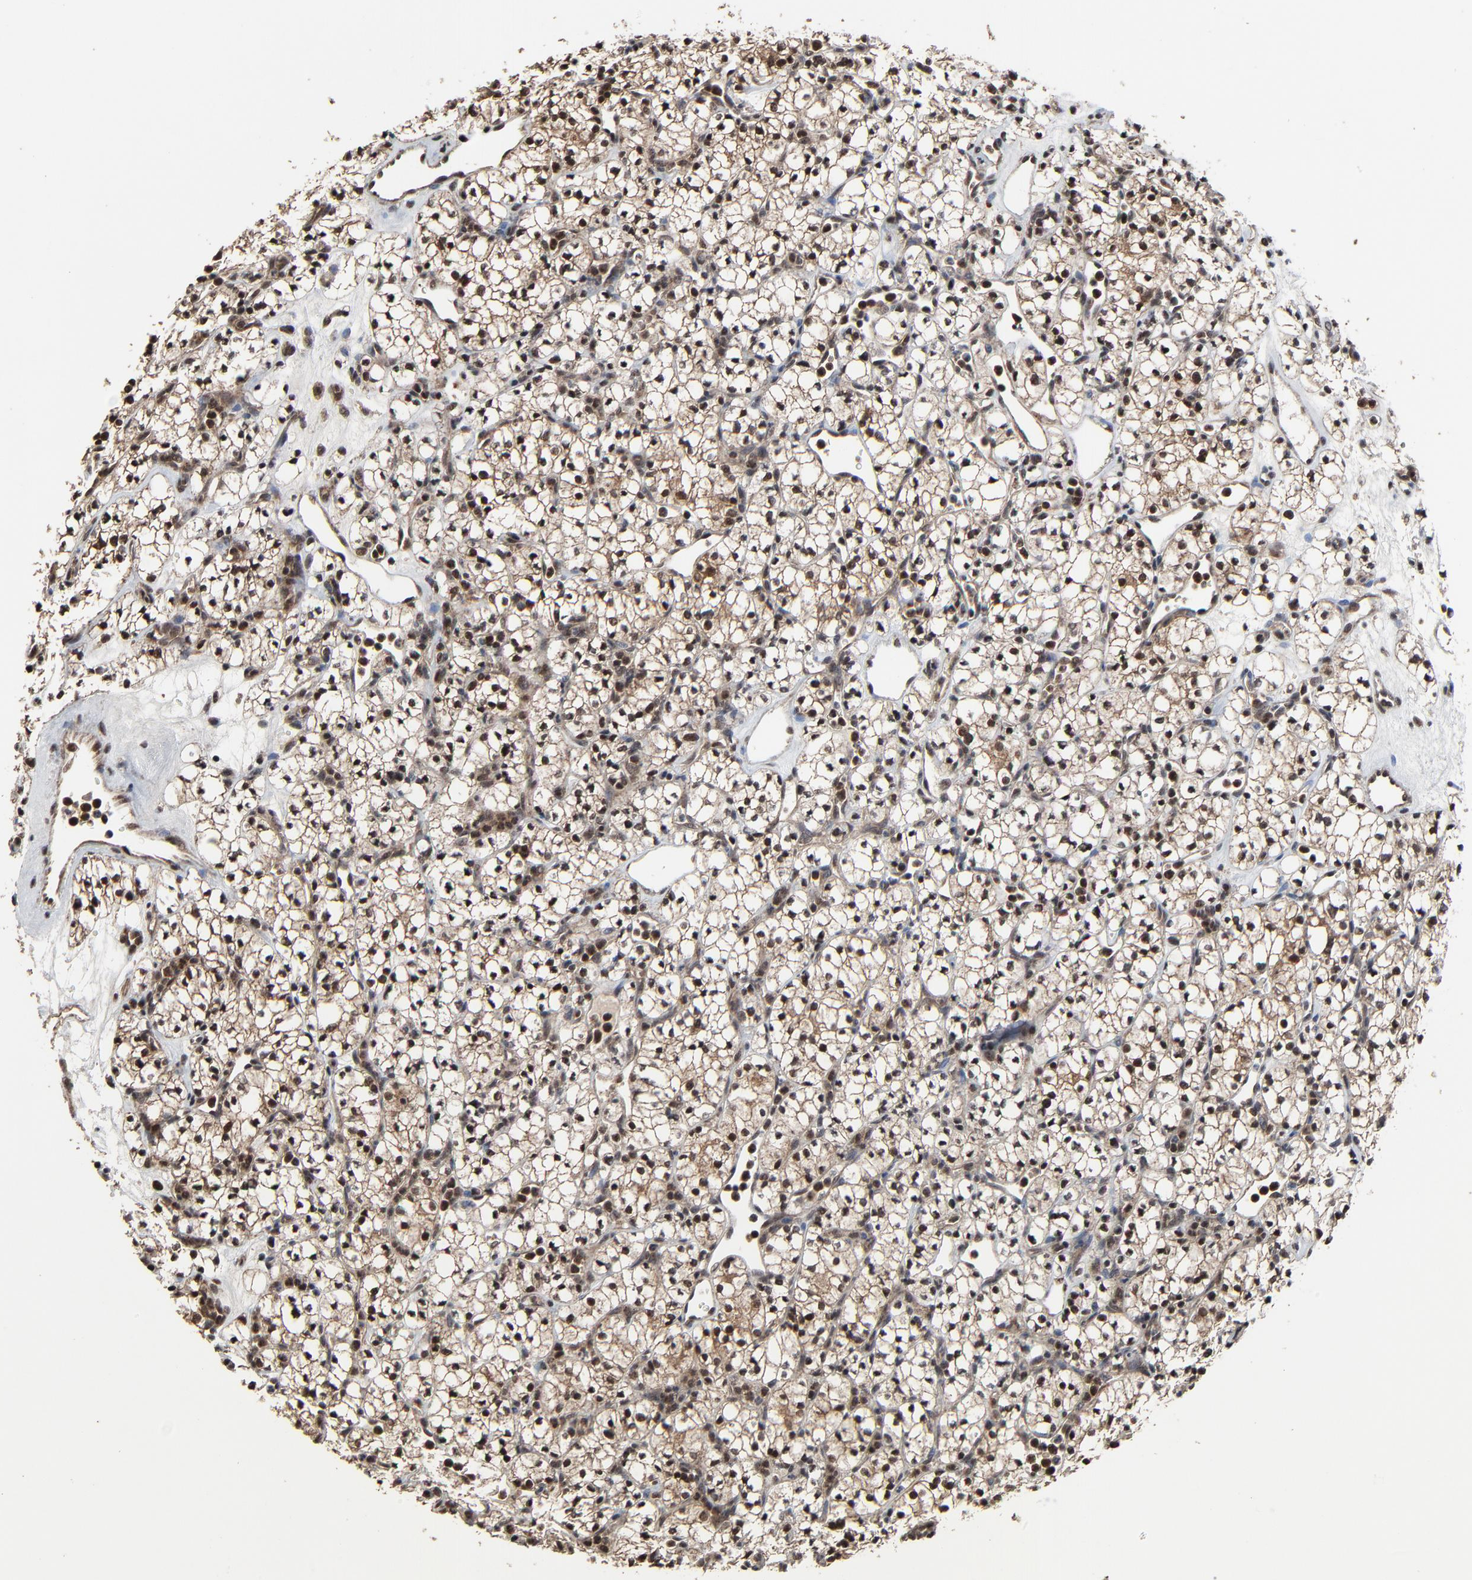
{"staining": {"intensity": "weak", "quantity": "25%-75%", "location": "cytoplasmic/membranous,nuclear"}, "tissue": "renal cancer", "cell_type": "Tumor cells", "image_type": "cancer", "snomed": [{"axis": "morphology", "description": "Adenocarcinoma, NOS"}, {"axis": "topography", "description": "Kidney"}], "caption": "Protein staining of renal adenocarcinoma tissue reveals weak cytoplasmic/membranous and nuclear expression in about 25%-75% of tumor cells. The staining is performed using DAB (3,3'-diaminobenzidine) brown chromogen to label protein expression. The nuclei are counter-stained blue using hematoxylin.", "gene": "RHOJ", "patient": {"sex": "male", "age": 59}}